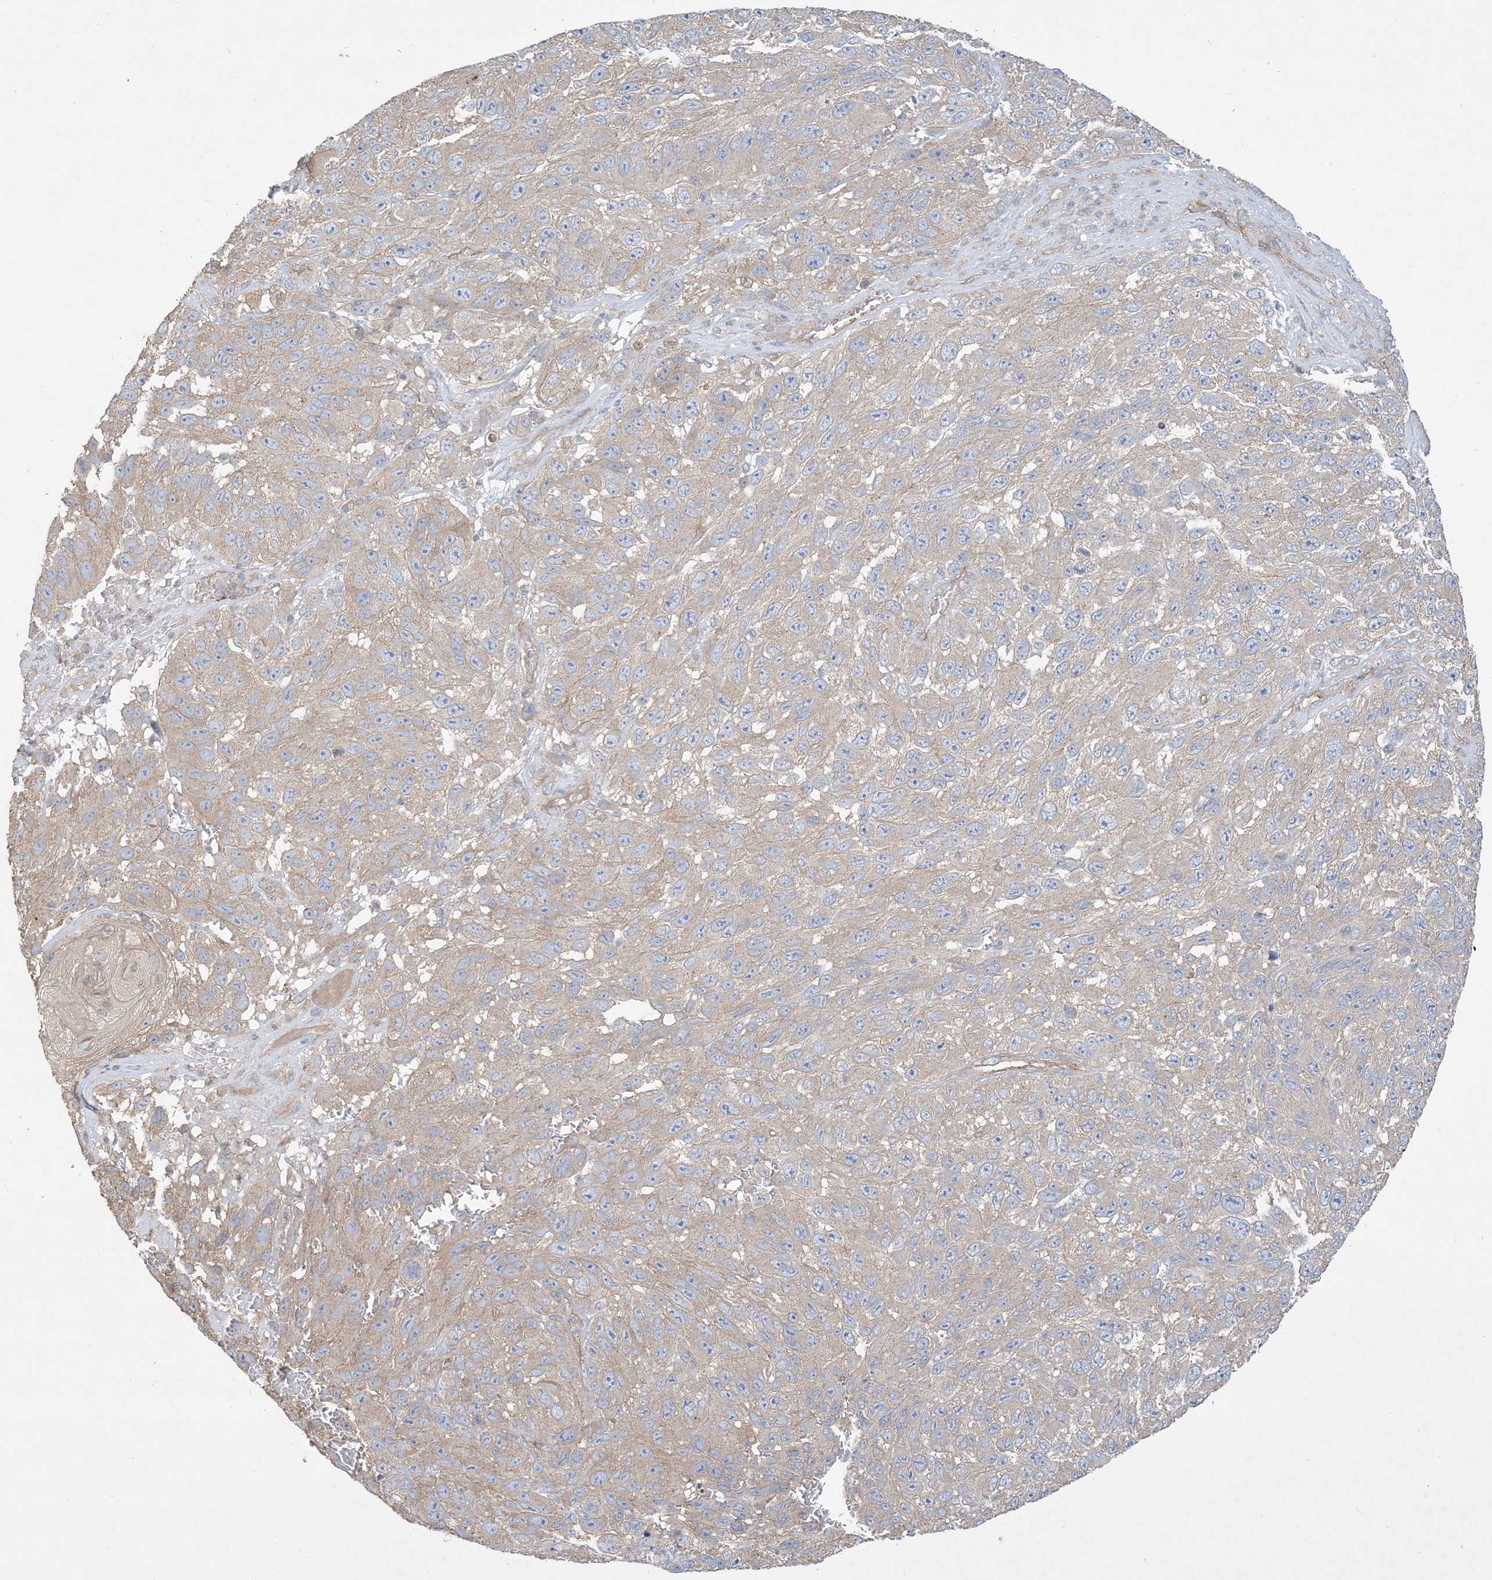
{"staining": {"intensity": "weak", "quantity": "25%-75%", "location": "cytoplasmic/membranous"}, "tissue": "melanoma", "cell_type": "Tumor cells", "image_type": "cancer", "snomed": [{"axis": "morphology", "description": "Malignant melanoma, NOS"}, {"axis": "topography", "description": "Skin"}], "caption": "Immunohistochemical staining of human melanoma exhibits low levels of weak cytoplasmic/membranous expression in about 25%-75% of tumor cells.", "gene": "CCNY", "patient": {"sex": "female", "age": 96}}